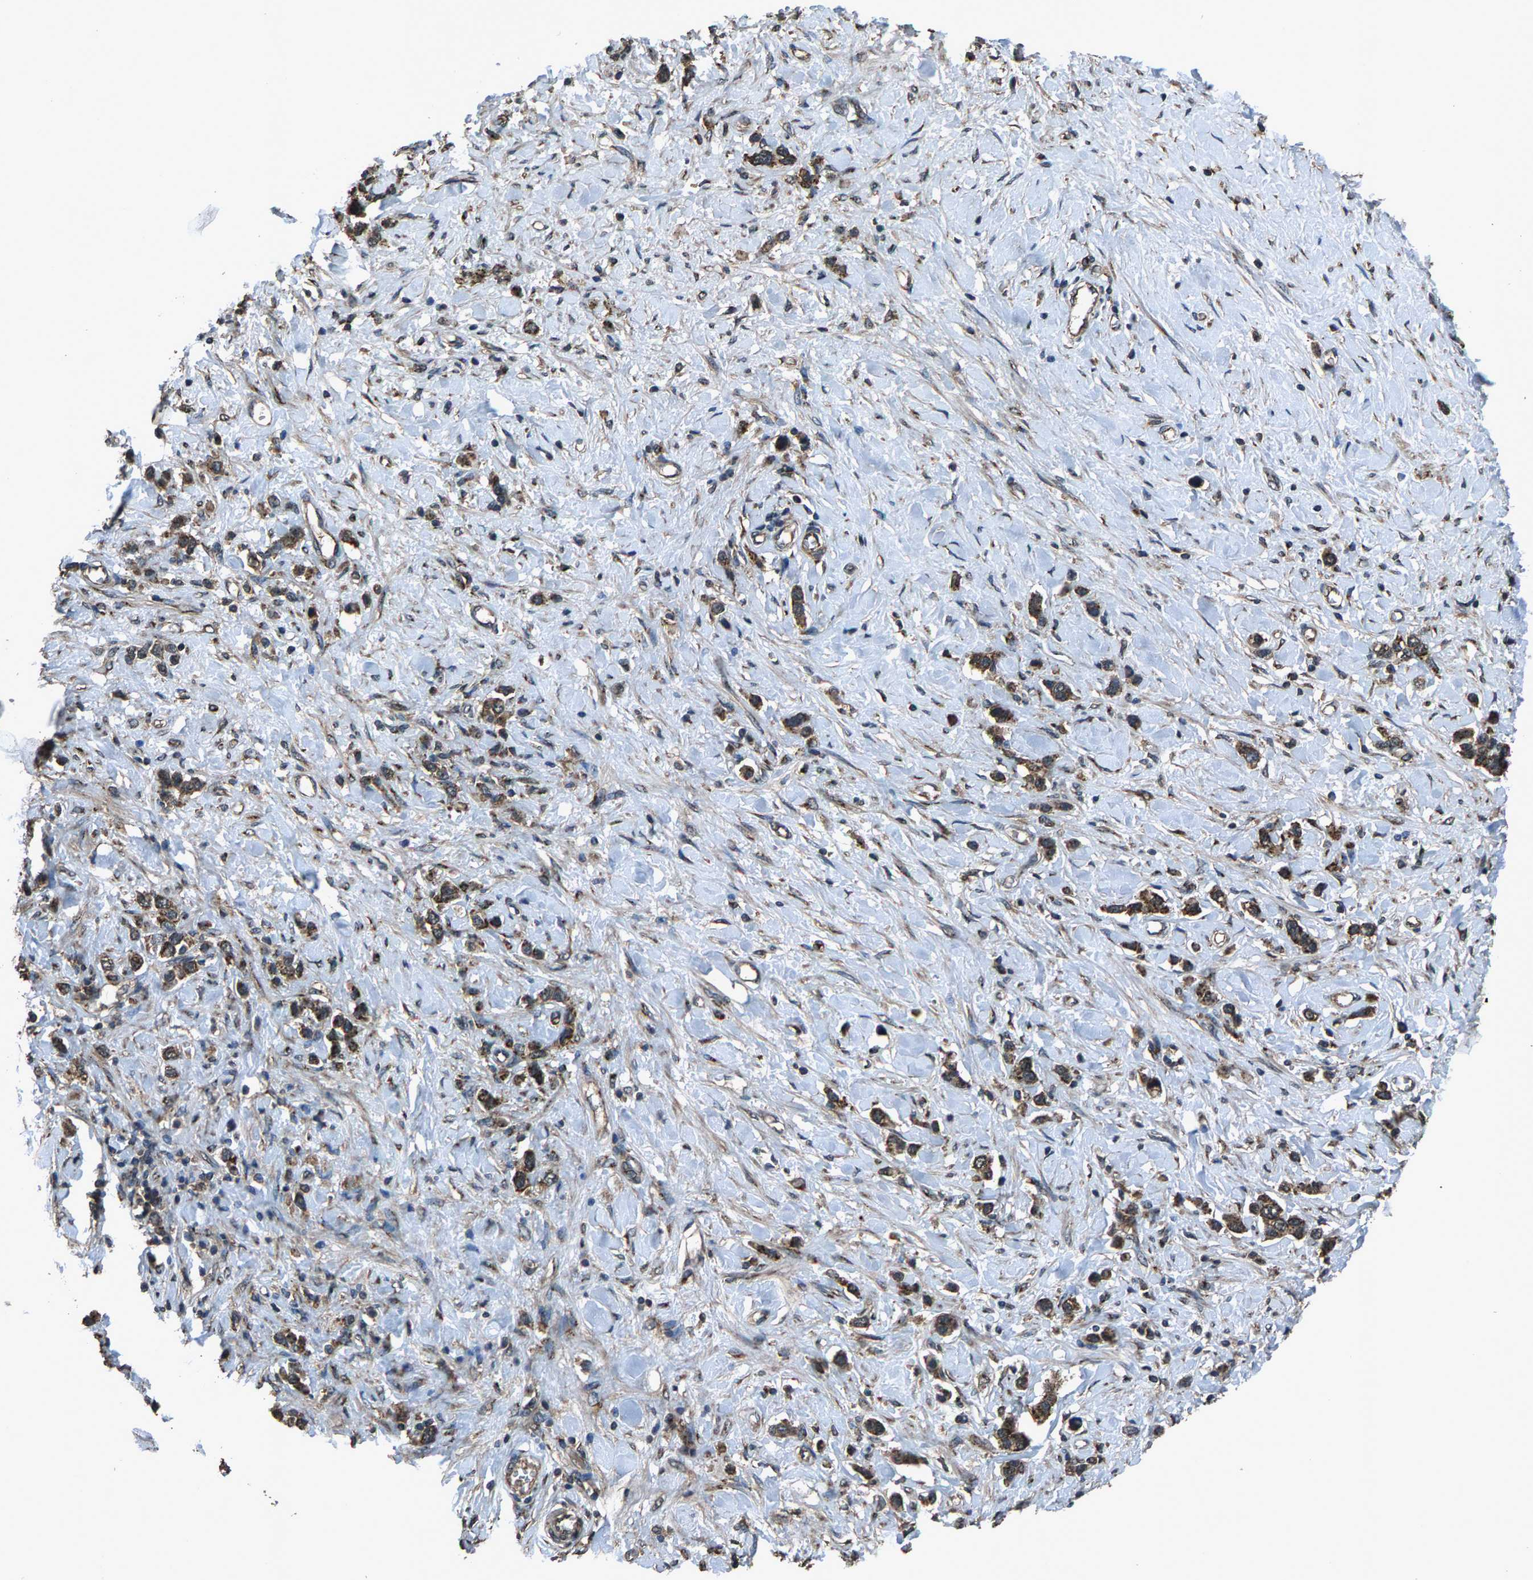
{"staining": {"intensity": "moderate", "quantity": ">75%", "location": "cytoplasmic/membranous"}, "tissue": "stomach cancer", "cell_type": "Tumor cells", "image_type": "cancer", "snomed": [{"axis": "morphology", "description": "Adenocarcinoma, NOS"}, {"axis": "topography", "description": "Stomach"}], "caption": "Stomach adenocarcinoma tissue shows moderate cytoplasmic/membranous expression in about >75% of tumor cells, visualized by immunohistochemistry. (DAB IHC, brown staining for protein, blue staining for nuclei).", "gene": "SLC38A10", "patient": {"sex": "female", "age": 65}}